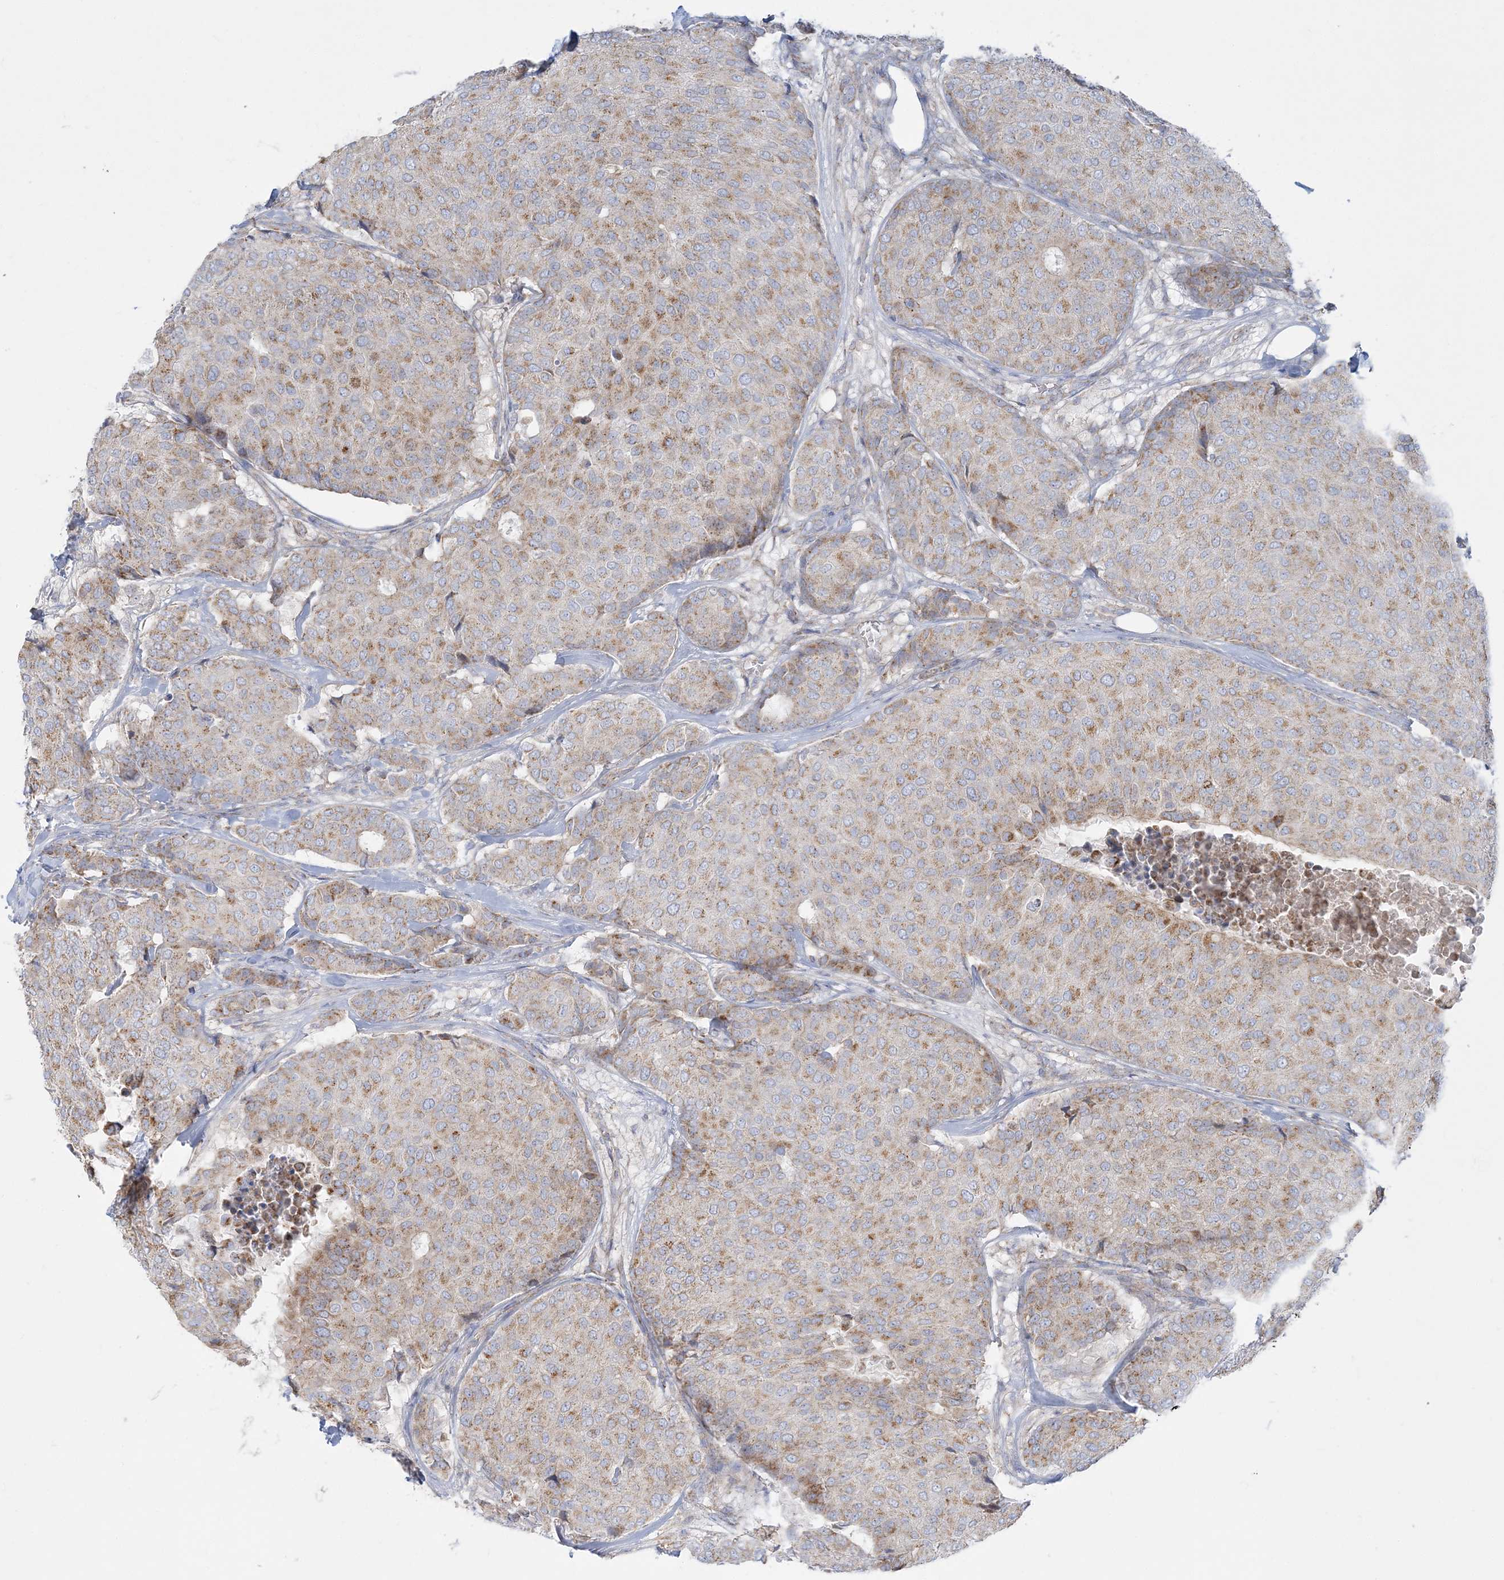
{"staining": {"intensity": "weak", "quantity": ">75%", "location": "cytoplasmic/membranous"}, "tissue": "breast cancer", "cell_type": "Tumor cells", "image_type": "cancer", "snomed": [{"axis": "morphology", "description": "Duct carcinoma"}, {"axis": "topography", "description": "Breast"}], "caption": "Protein staining of breast cancer (intraductal carcinoma) tissue shows weak cytoplasmic/membranous expression in about >75% of tumor cells. The protein of interest is shown in brown color, while the nuclei are stained blue.", "gene": "TBC1D14", "patient": {"sex": "female", "age": 75}}